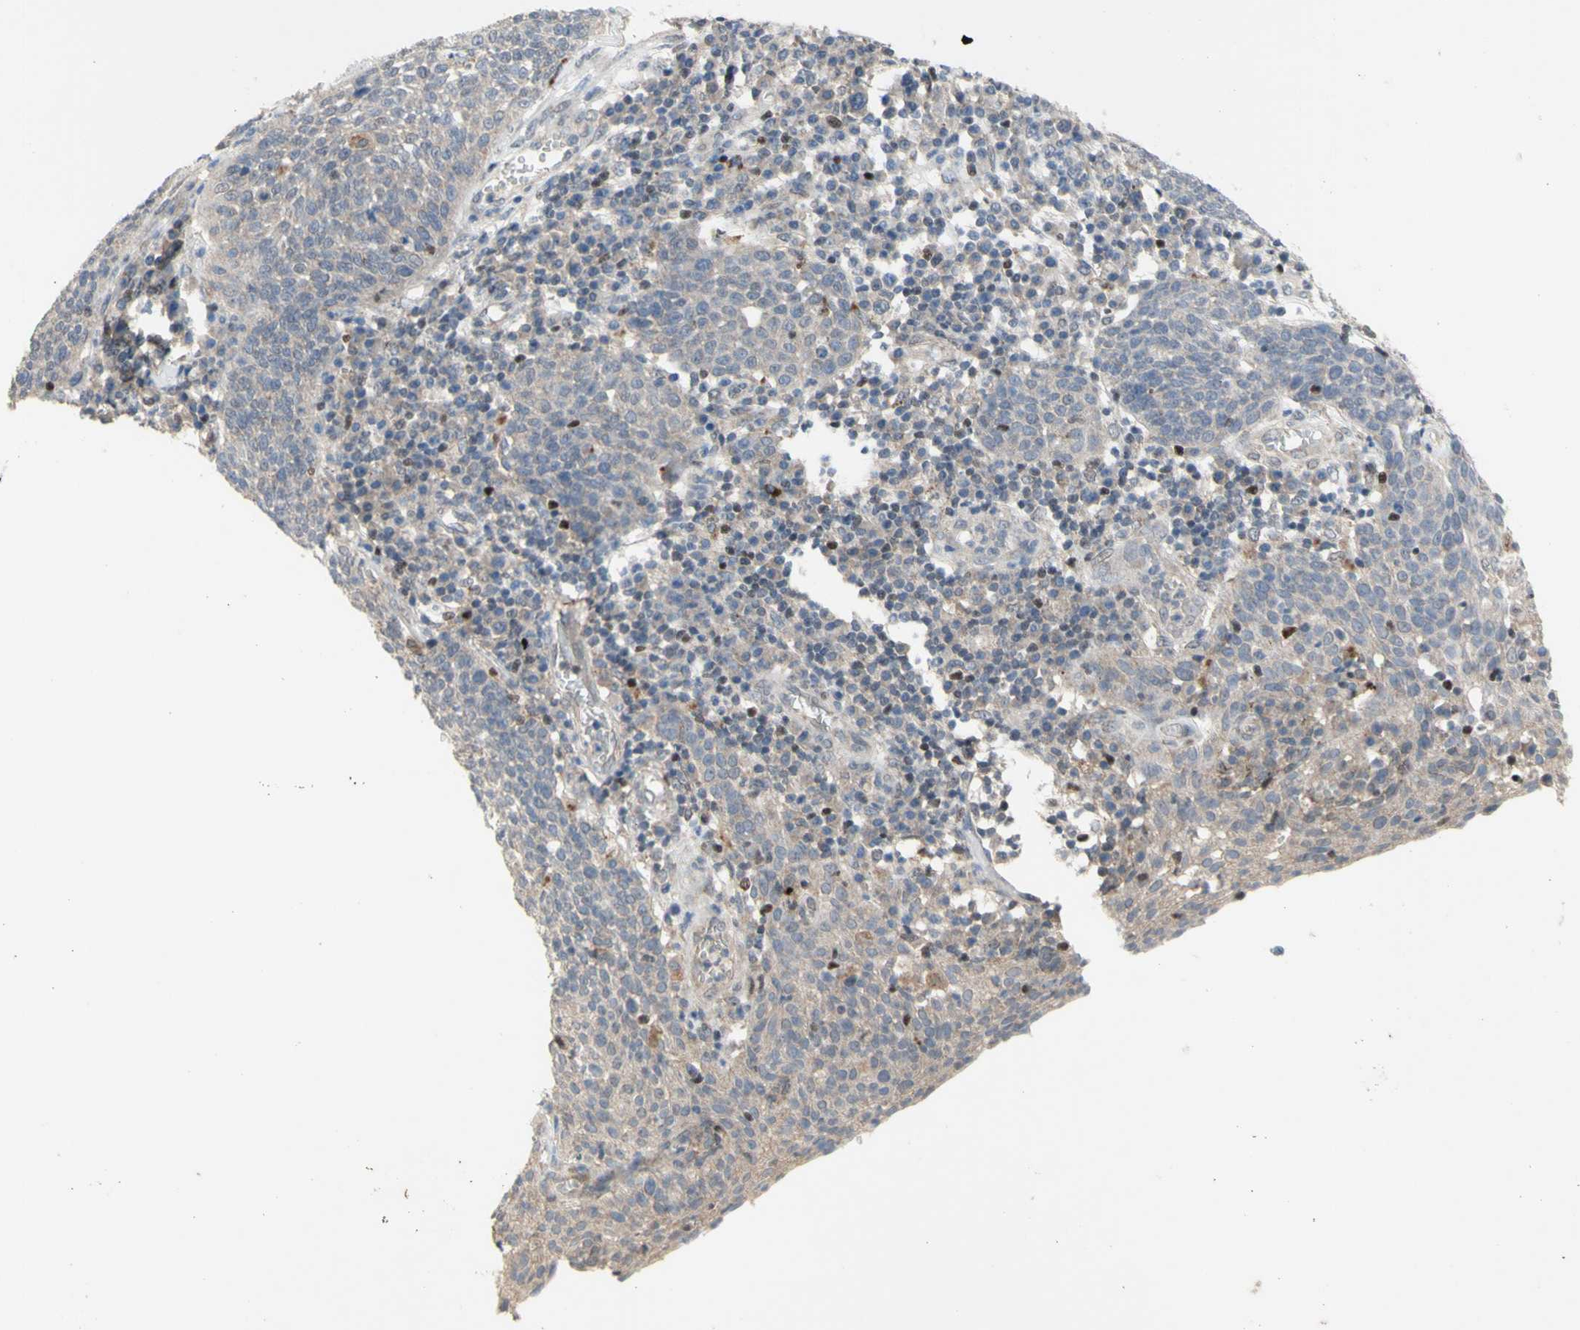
{"staining": {"intensity": "weak", "quantity": ">75%", "location": "cytoplasmic/membranous"}, "tissue": "cervical cancer", "cell_type": "Tumor cells", "image_type": "cancer", "snomed": [{"axis": "morphology", "description": "Squamous cell carcinoma, NOS"}, {"axis": "topography", "description": "Cervix"}], "caption": "Immunohistochemistry of human squamous cell carcinoma (cervical) exhibits low levels of weak cytoplasmic/membranous positivity in about >75% of tumor cells.", "gene": "NLRP1", "patient": {"sex": "female", "age": 34}}